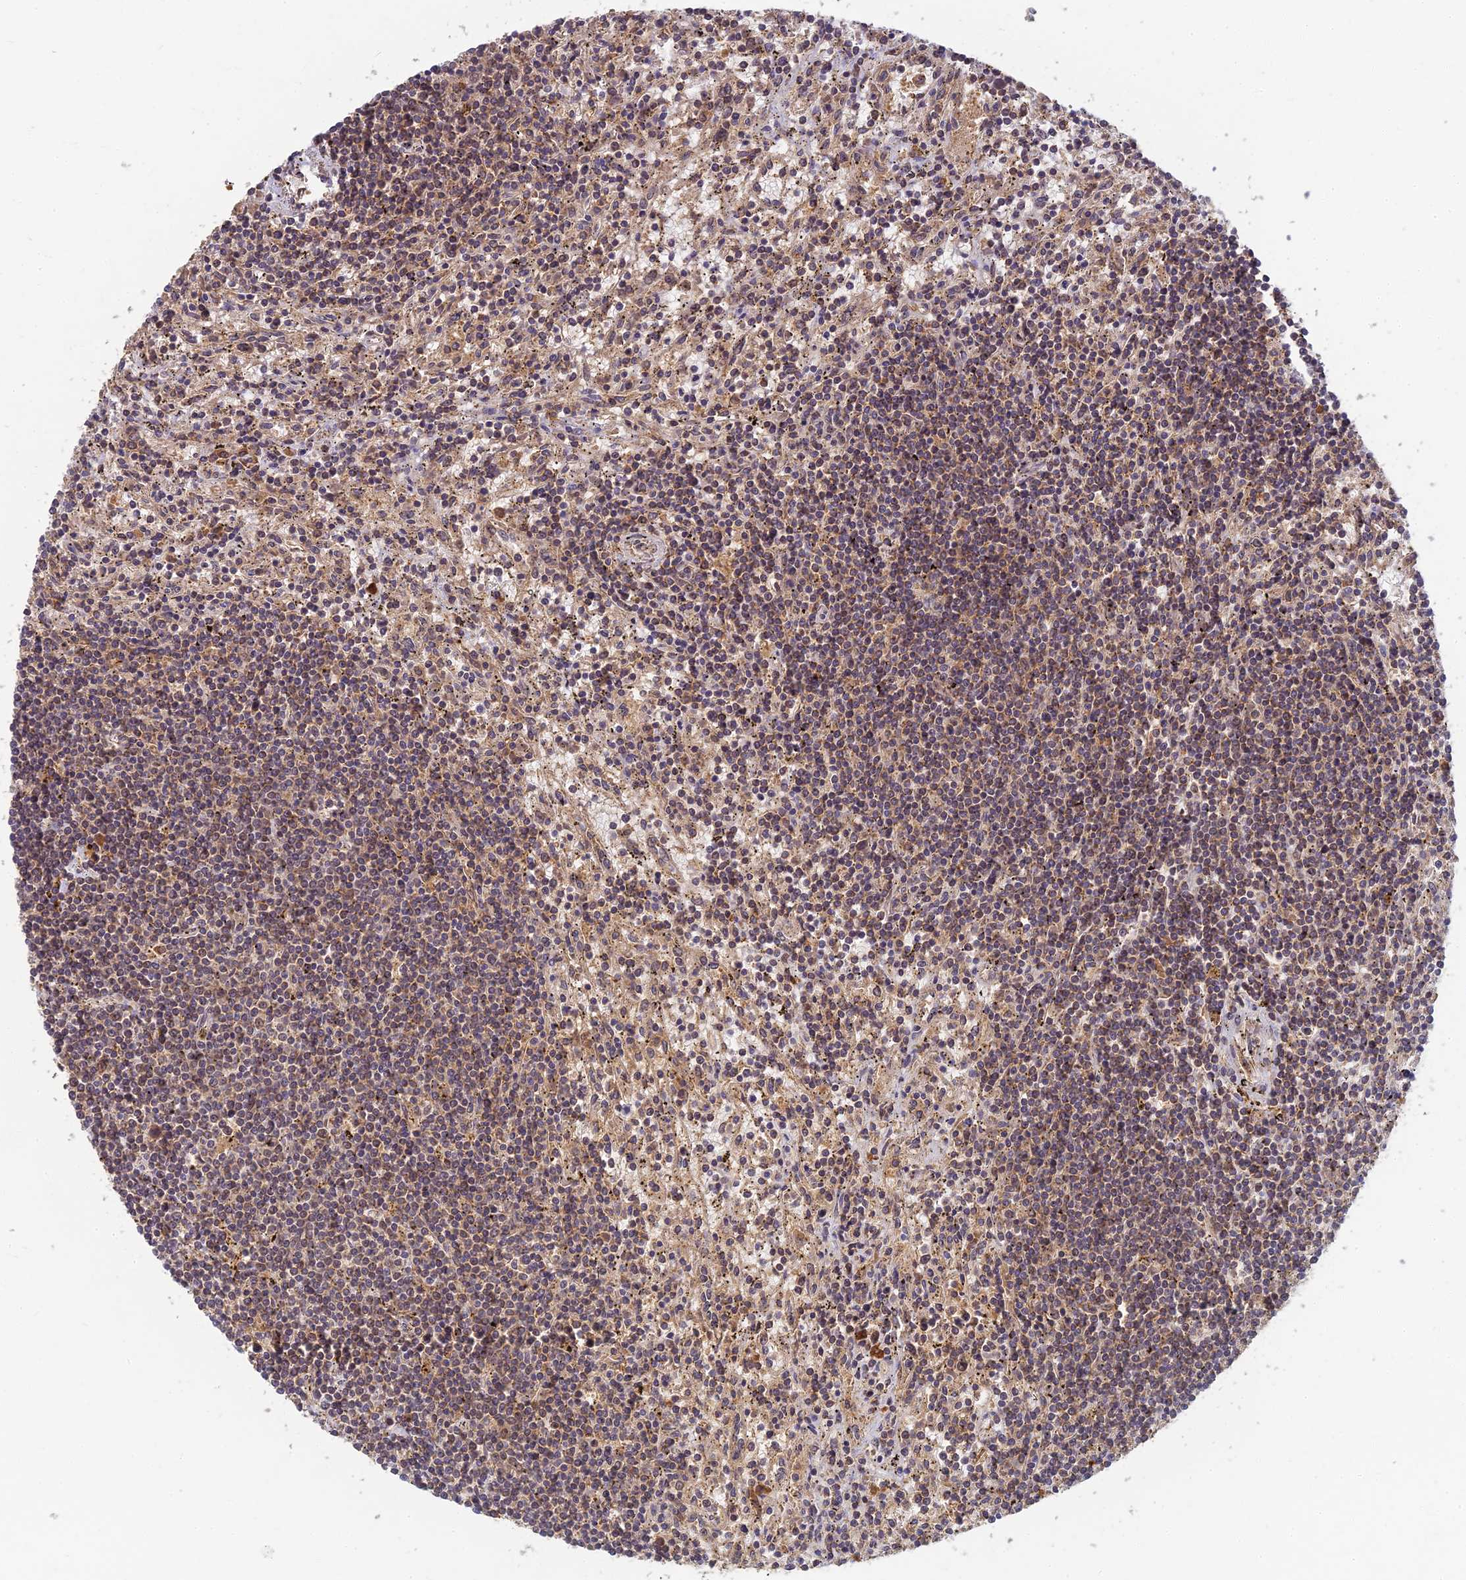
{"staining": {"intensity": "weak", "quantity": "<25%", "location": "cytoplasmic/membranous"}, "tissue": "lymphoma", "cell_type": "Tumor cells", "image_type": "cancer", "snomed": [{"axis": "morphology", "description": "Malignant lymphoma, non-Hodgkin's type, Low grade"}, {"axis": "topography", "description": "Spleen"}], "caption": "Immunohistochemistry of low-grade malignant lymphoma, non-Hodgkin's type exhibits no positivity in tumor cells. Brightfield microscopy of immunohistochemistry stained with DAB (brown) and hematoxylin (blue), captured at high magnification.", "gene": "RGL3", "patient": {"sex": "male", "age": 76}}